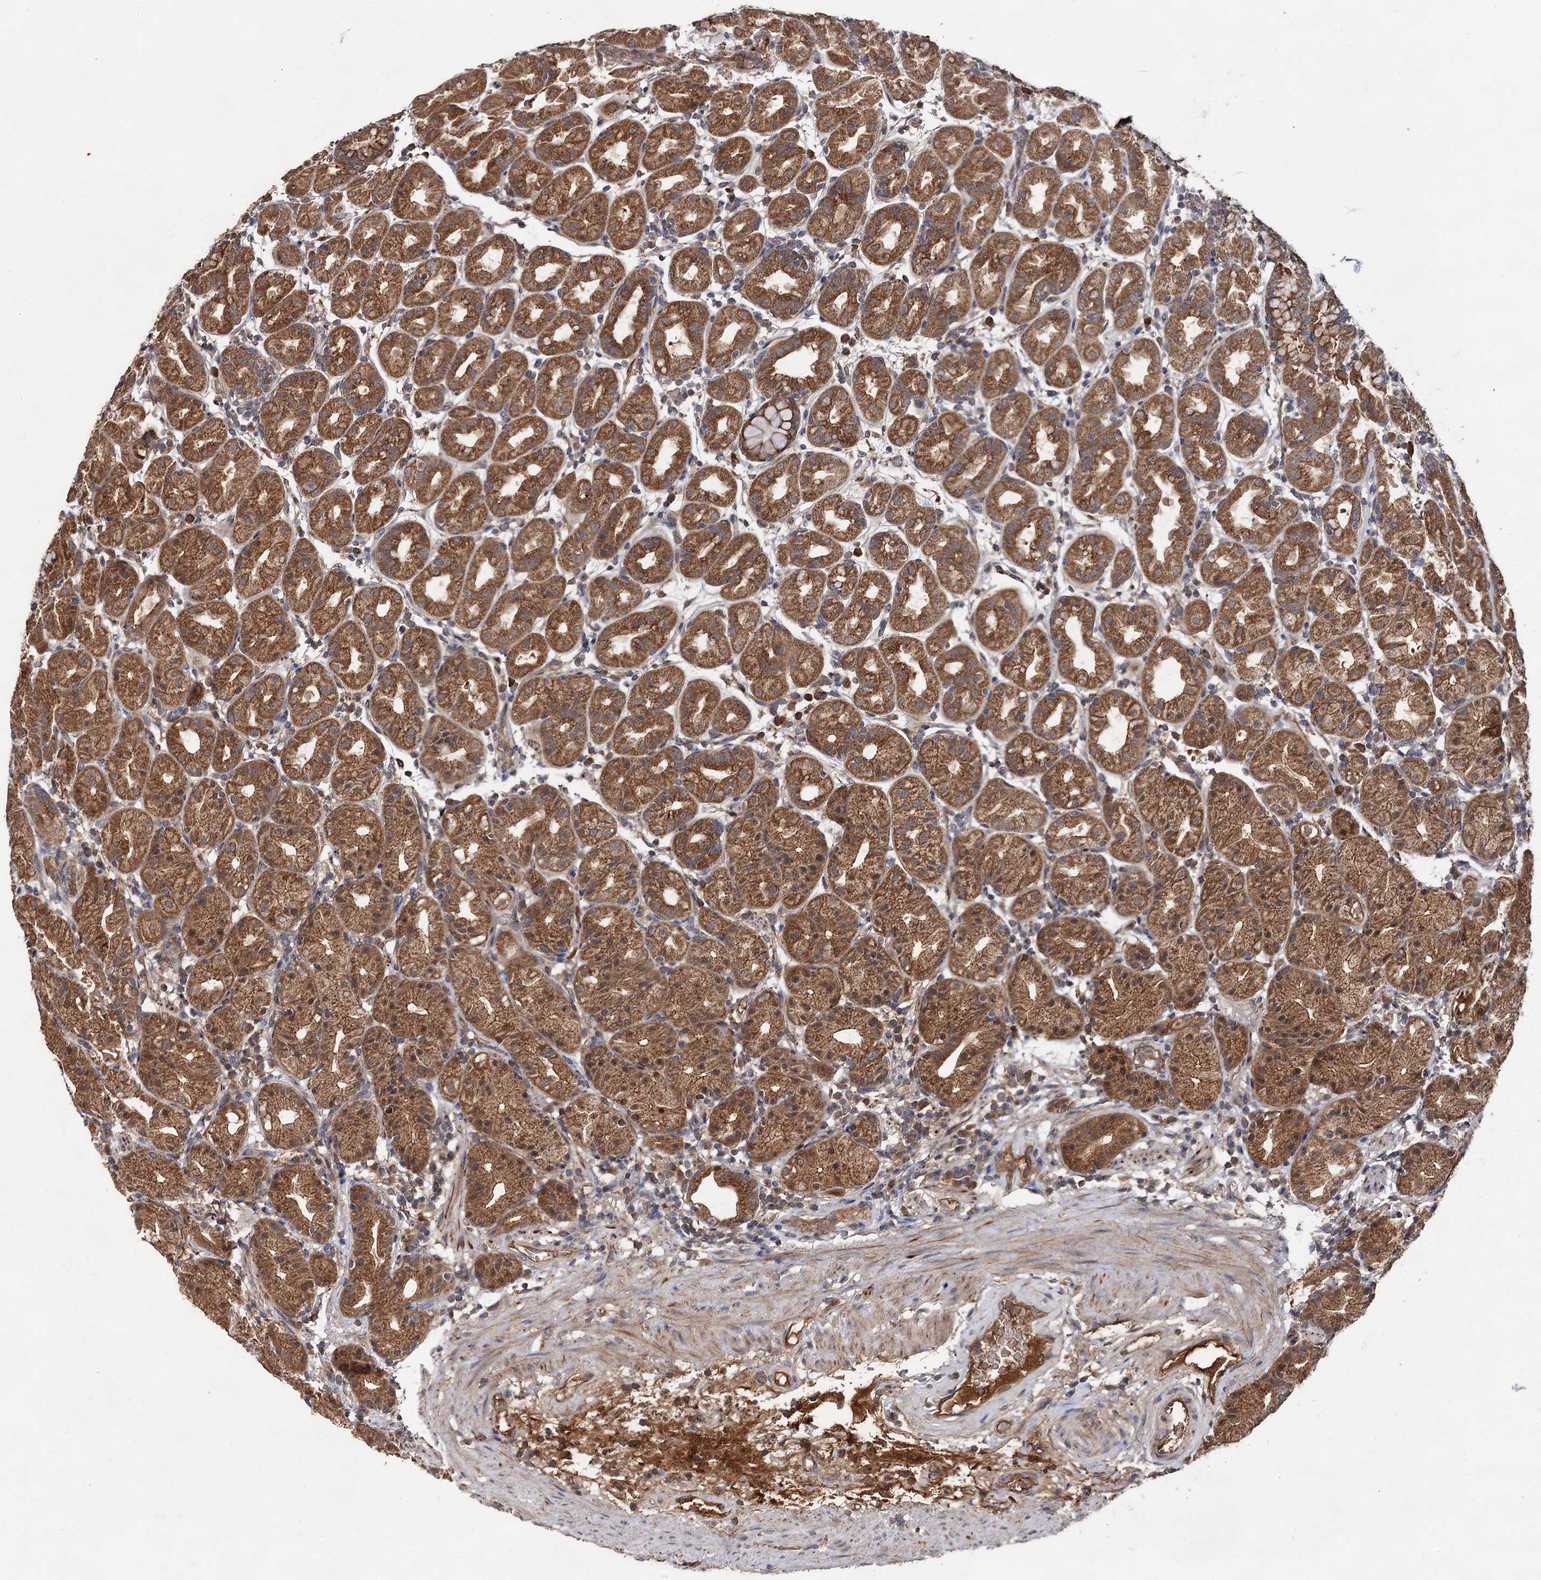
{"staining": {"intensity": "moderate", "quantity": ">75%", "location": "cytoplasmic/membranous"}, "tissue": "stomach", "cell_type": "Glandular cells", "image_type": "normal", "snomed": [{"axis": "morphology", "description": "Normal tissue, NOS"}, {"axis": "topography", "description": "Stomach"}], "caption": "Approximately >75% of glandular cells in normal human stomach reveal moderate cytoplasmic/membranous protein expression as visualized by brown immunohistochemical staining.", "gene": "TEX9", "patient": {"sex": "female", "age": 79}}